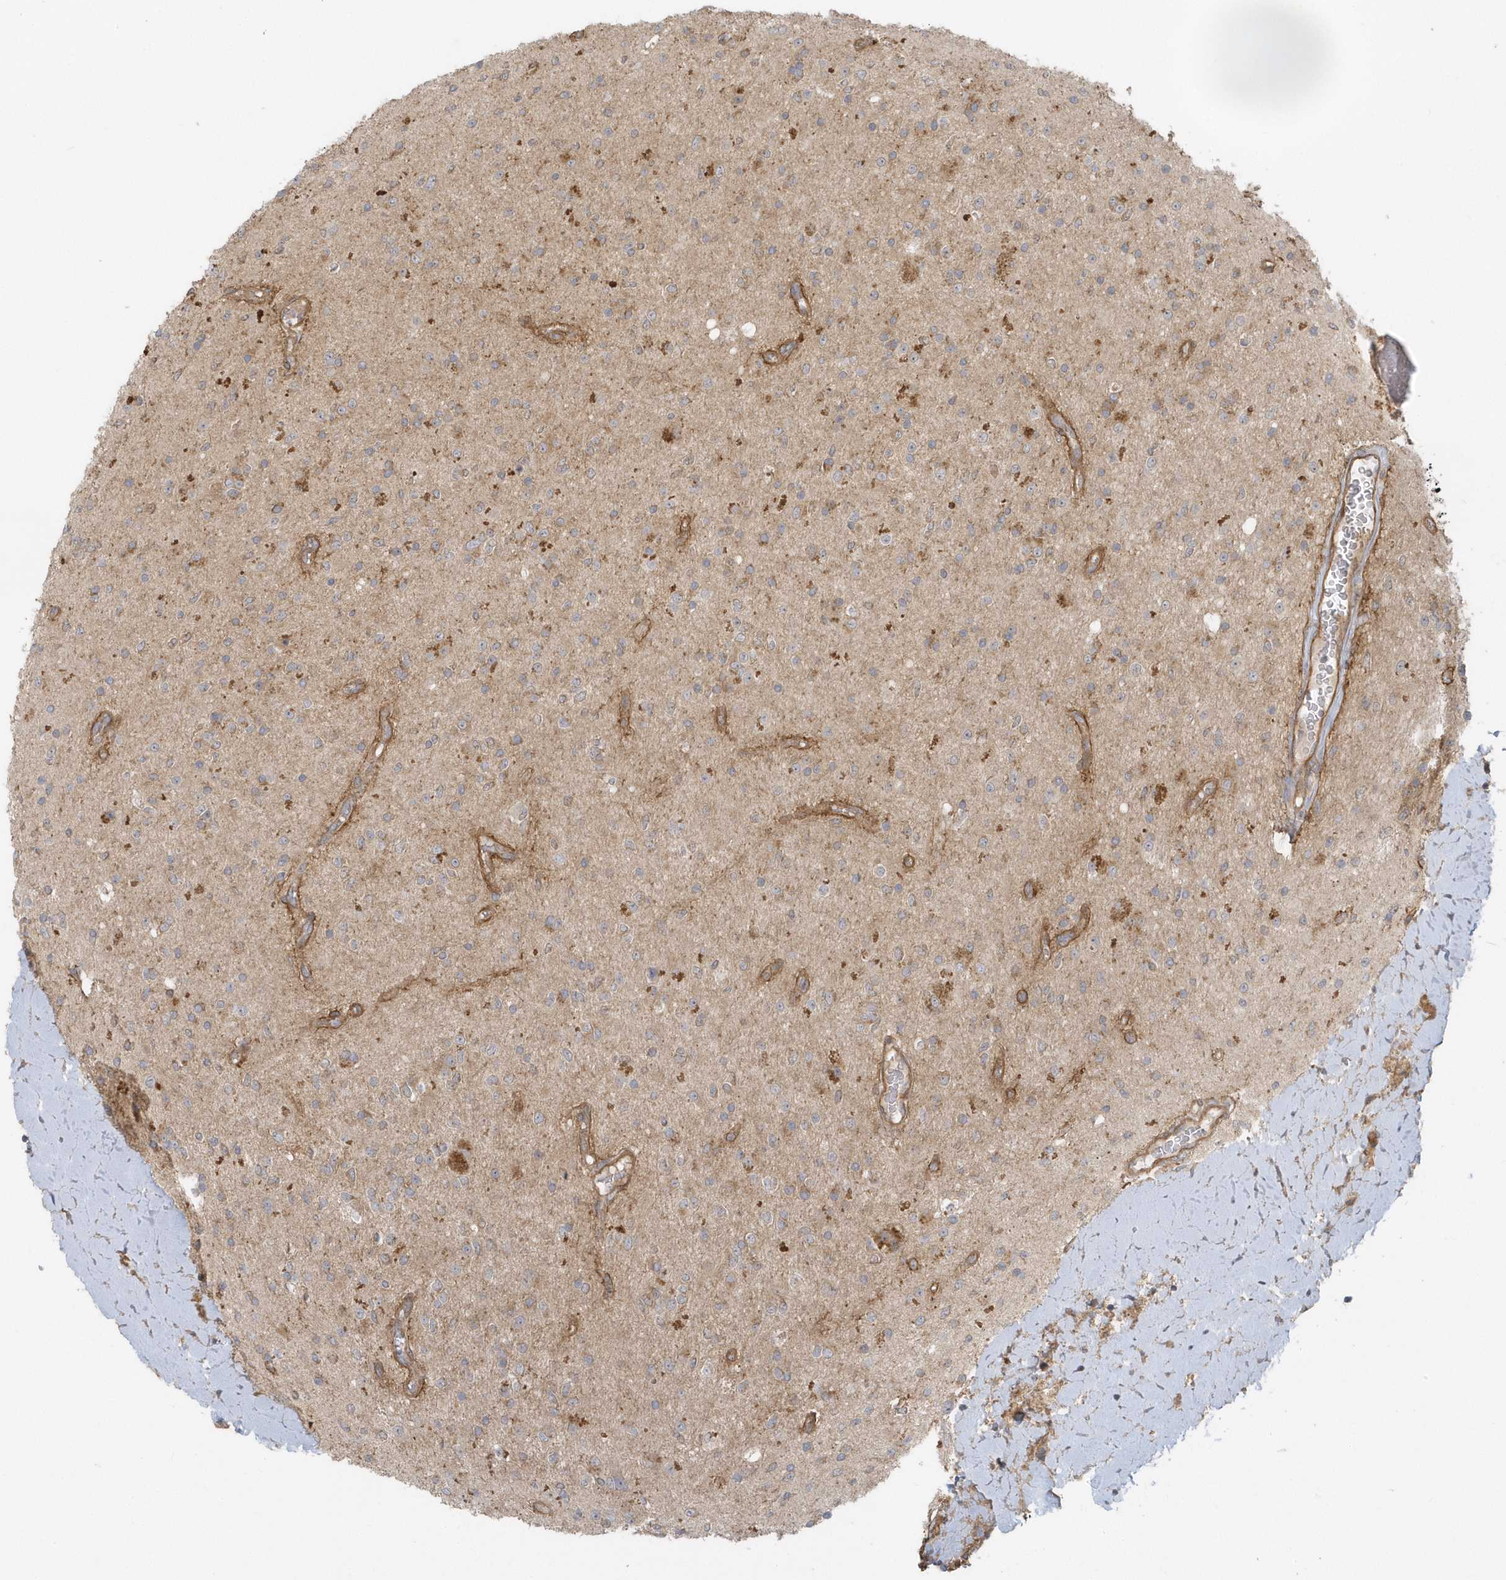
{"staining": {"intensity": "negative", "quantity": "none", "location": "none"}, "tissue": "glioma", "cell_type": "Tumor cells", "image_type": "cancer", "snomed": [{"axis": "morphology", "description": "Glioma, malignant, High grade"}, {"axis": "topography", "description": "Brain"}], "caption": "A micrograph of high-grade glioma (malignant) stained for a protein exhibits no brown staining in tumor cells.", "gene": "ACTR1A", "patient": {"sex": "male", "age": 34}}